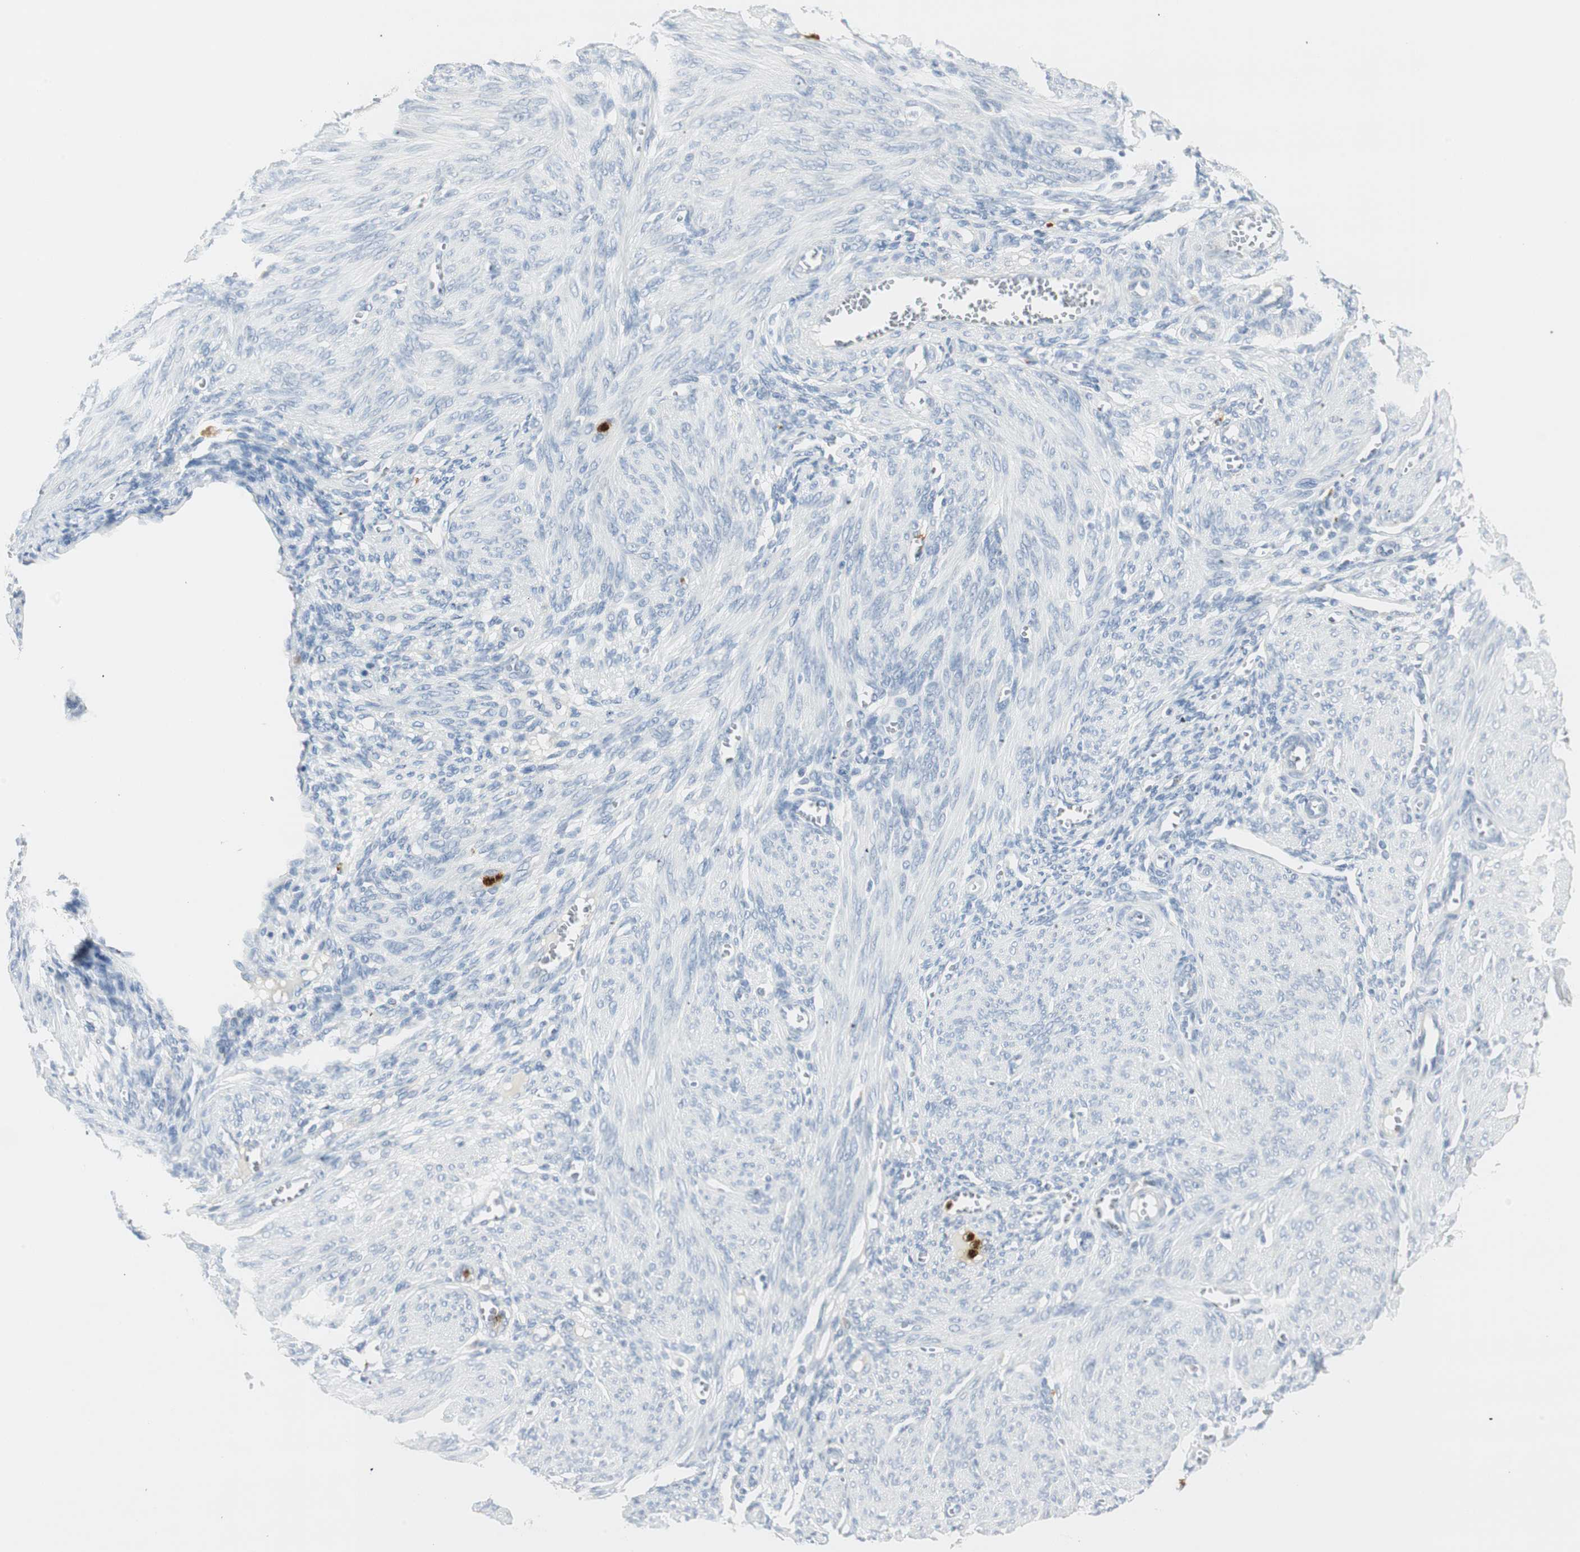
{"staining": {"intensity": "negative", "quantity": "none", "location": "none"}, "tissue": "endometrium", "cell_type": "Cells in endometrial stroma", "image_type": "normal", "snomed": [{"axis": "morphology", "description": "Normal tissue, NOS"}, {"axis": "topography", "description": "Endometrium"}], "caption": "A high-resolution photomicrograph shows immunohistochemistry (IHC) staining of normal endometrium, which shows no significant expression in cells in endometrial stroma. Nuclei are stained in blue.", "gene": "PRTN3", "patient": {"sex": "female", "age": 72}}